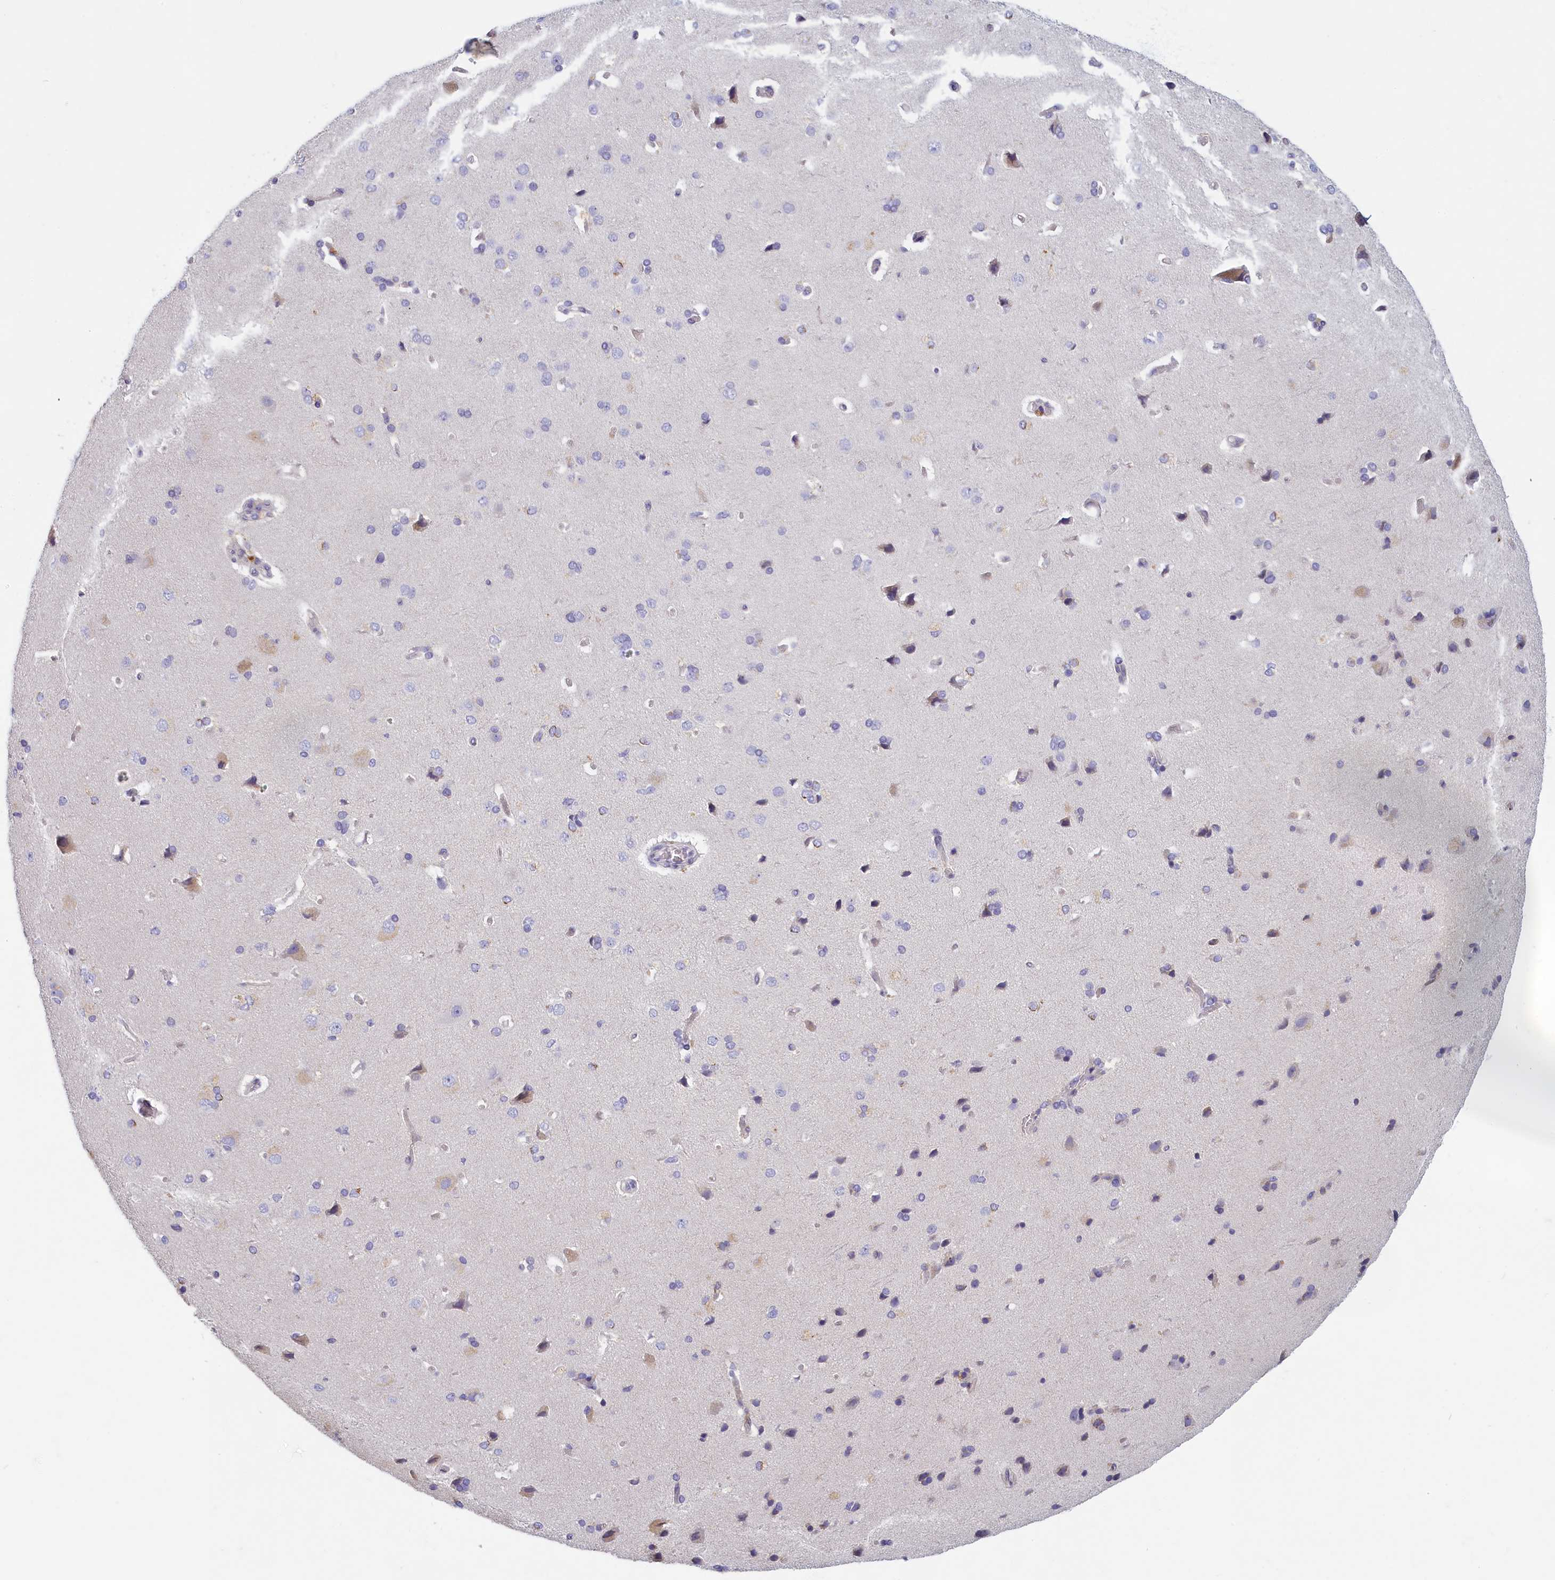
{"staining": {"intensity": "negative", "quantity": "none", "location": "none"}, "tissue": "cerebral cortex", "cell_type": "Endothelial cells", "image_type": "normal", "snomed": [{"axis": "morphology", "description": "Normal tissue, NOS"}, {"axis": "topography", "description": "Cerebral cortex"}], "caption": "Photomicrograph shows no protein positivity in endothelial cells of benign cerebral cortex.", "gene": "NOL10", "patient": {"sex": "male", "age": 62}}